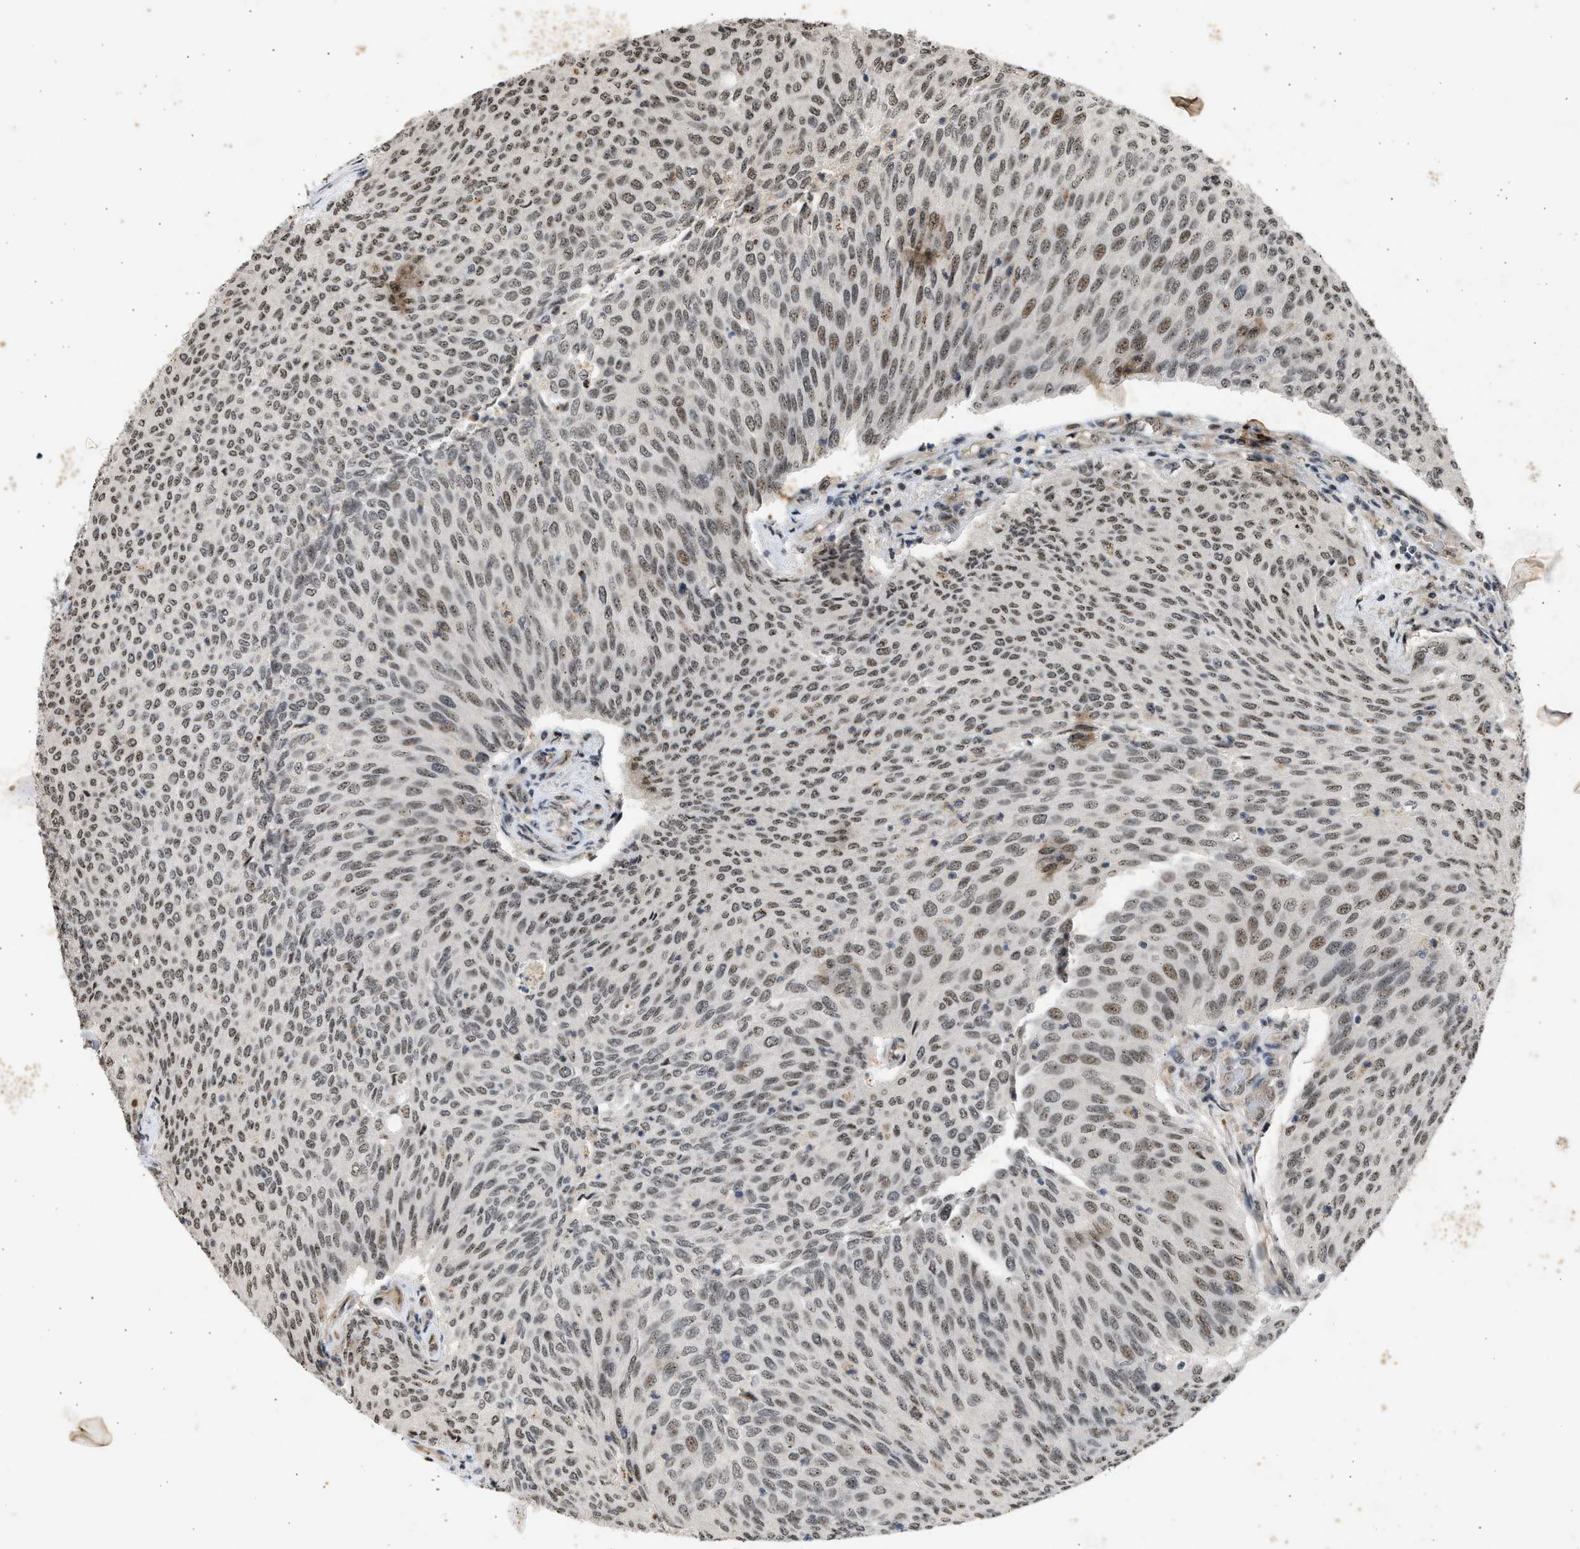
{"staining": {"intensity": "moderate", "quantity": ">75%", "location": "nuclear"}, "tissue": "urothelial cancer", "cell_type": "Tumor cells", "image_type": "cancer", "snomed": [{"axis": "morphology", "description": "Urothelial carcinoma, Low grade"}, {"axis": "topography", "description": "Urinary bladder"}], "caption": "This is an image of immunohistochemistry staining of low-grade urothelial carcinoma, which shows moderate staining in the nuclear of tumor cells.", "gene": "TFDP2", "patient": {"sex": "female", "age": 79}}